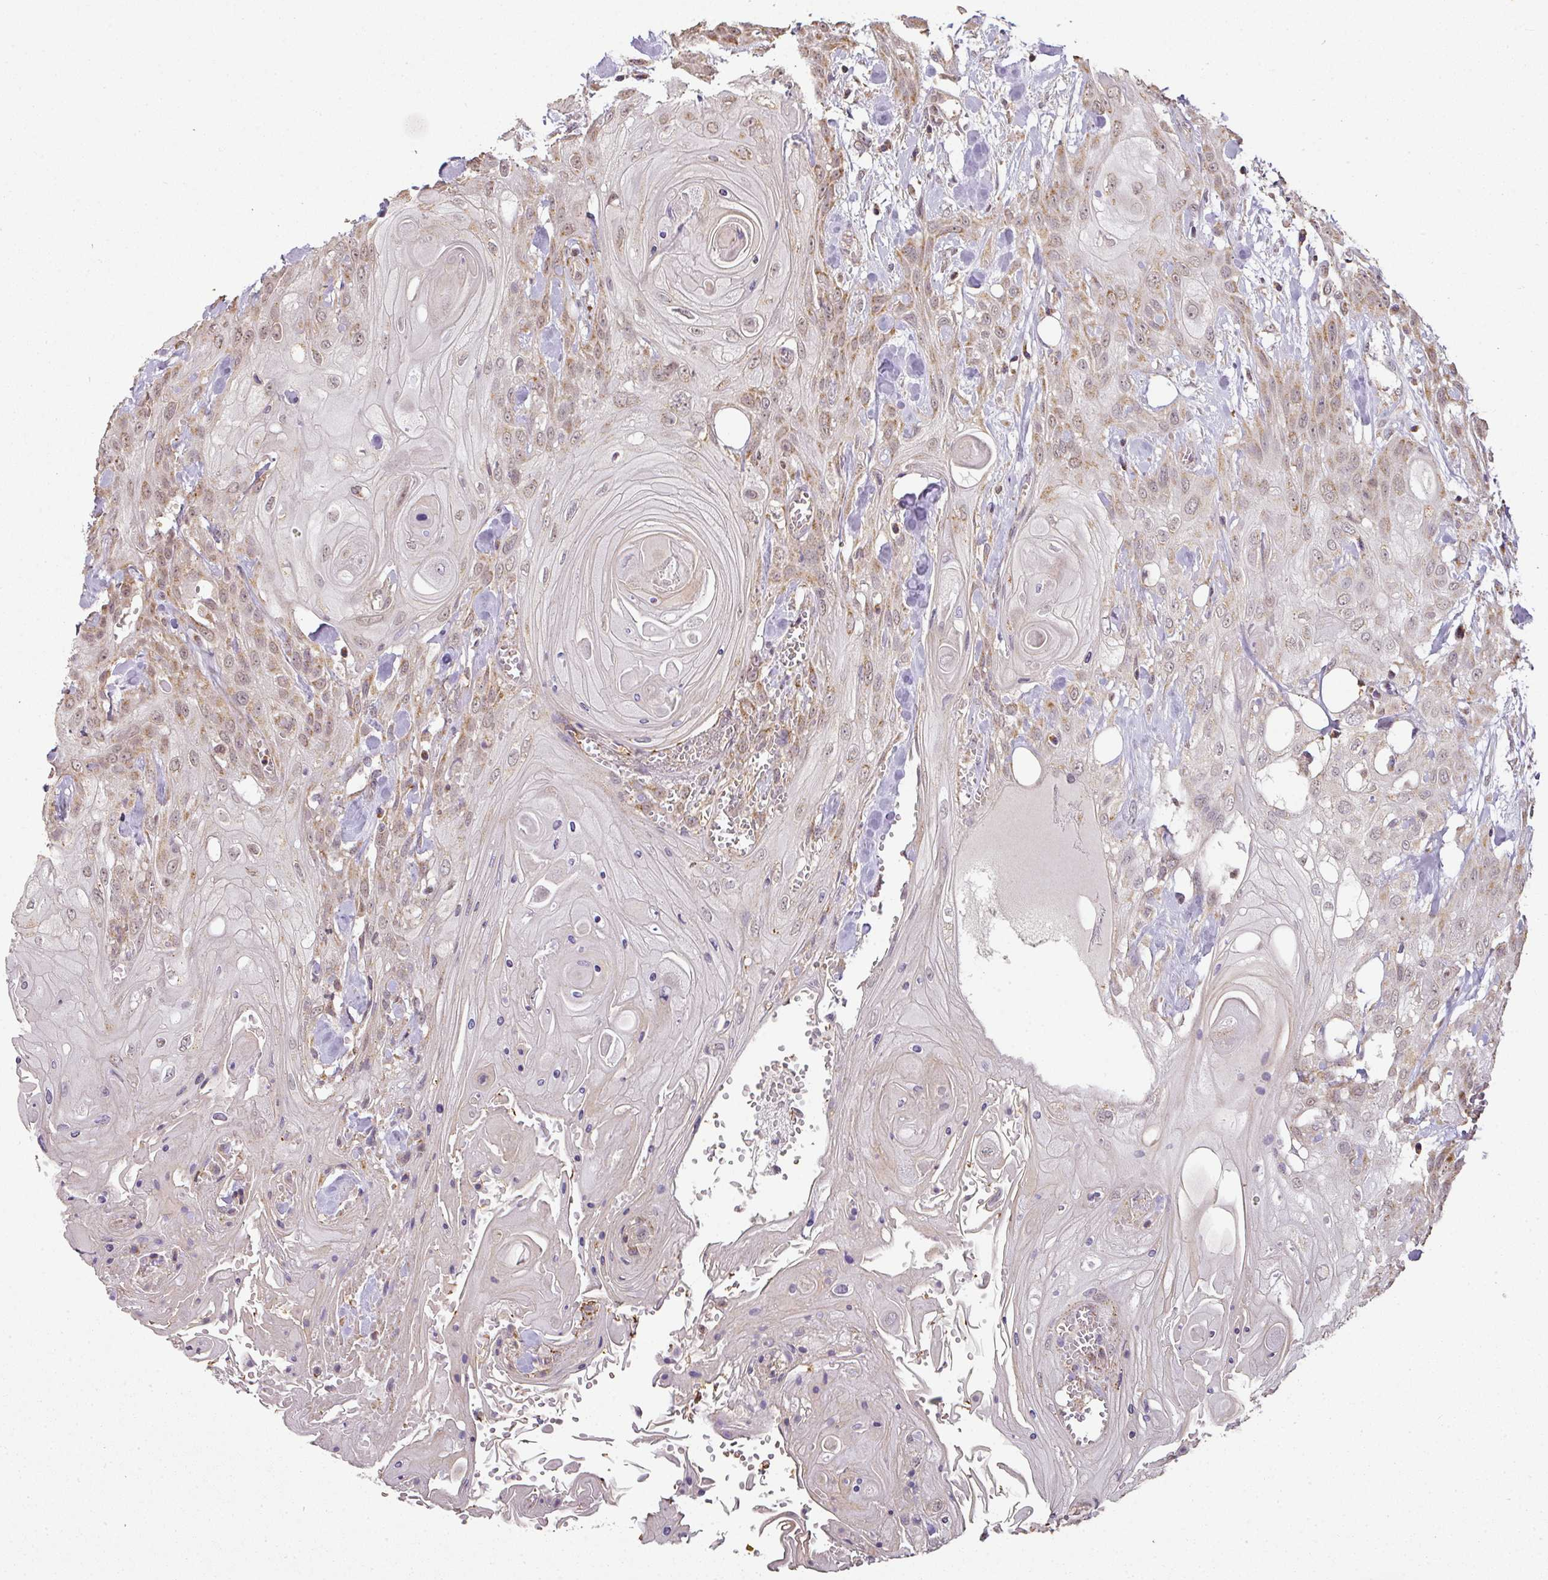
{"staining": {"intensity": "moderate", "quantity": "25%-75%", "location": "cytoplasmic/membranous"}, "tissue": "head and neck cancer", "cell_type": "Tumor cells", "image_type": "cancer", "snomed": [{"axis": "morphology", "description": "Squamous cell carcinoma, NOS"}, {"axis": "topography", "description": "Head-Neck"}], "caption": "A micrograph of human head and neck cancer (squamous cell carcinoma) stained for a protein exhibits moderate cytoplasmic/membranous brown staining in tumor cells.", "gene": "MYOM2", "patient": {"sex": "female", "age": 43}}